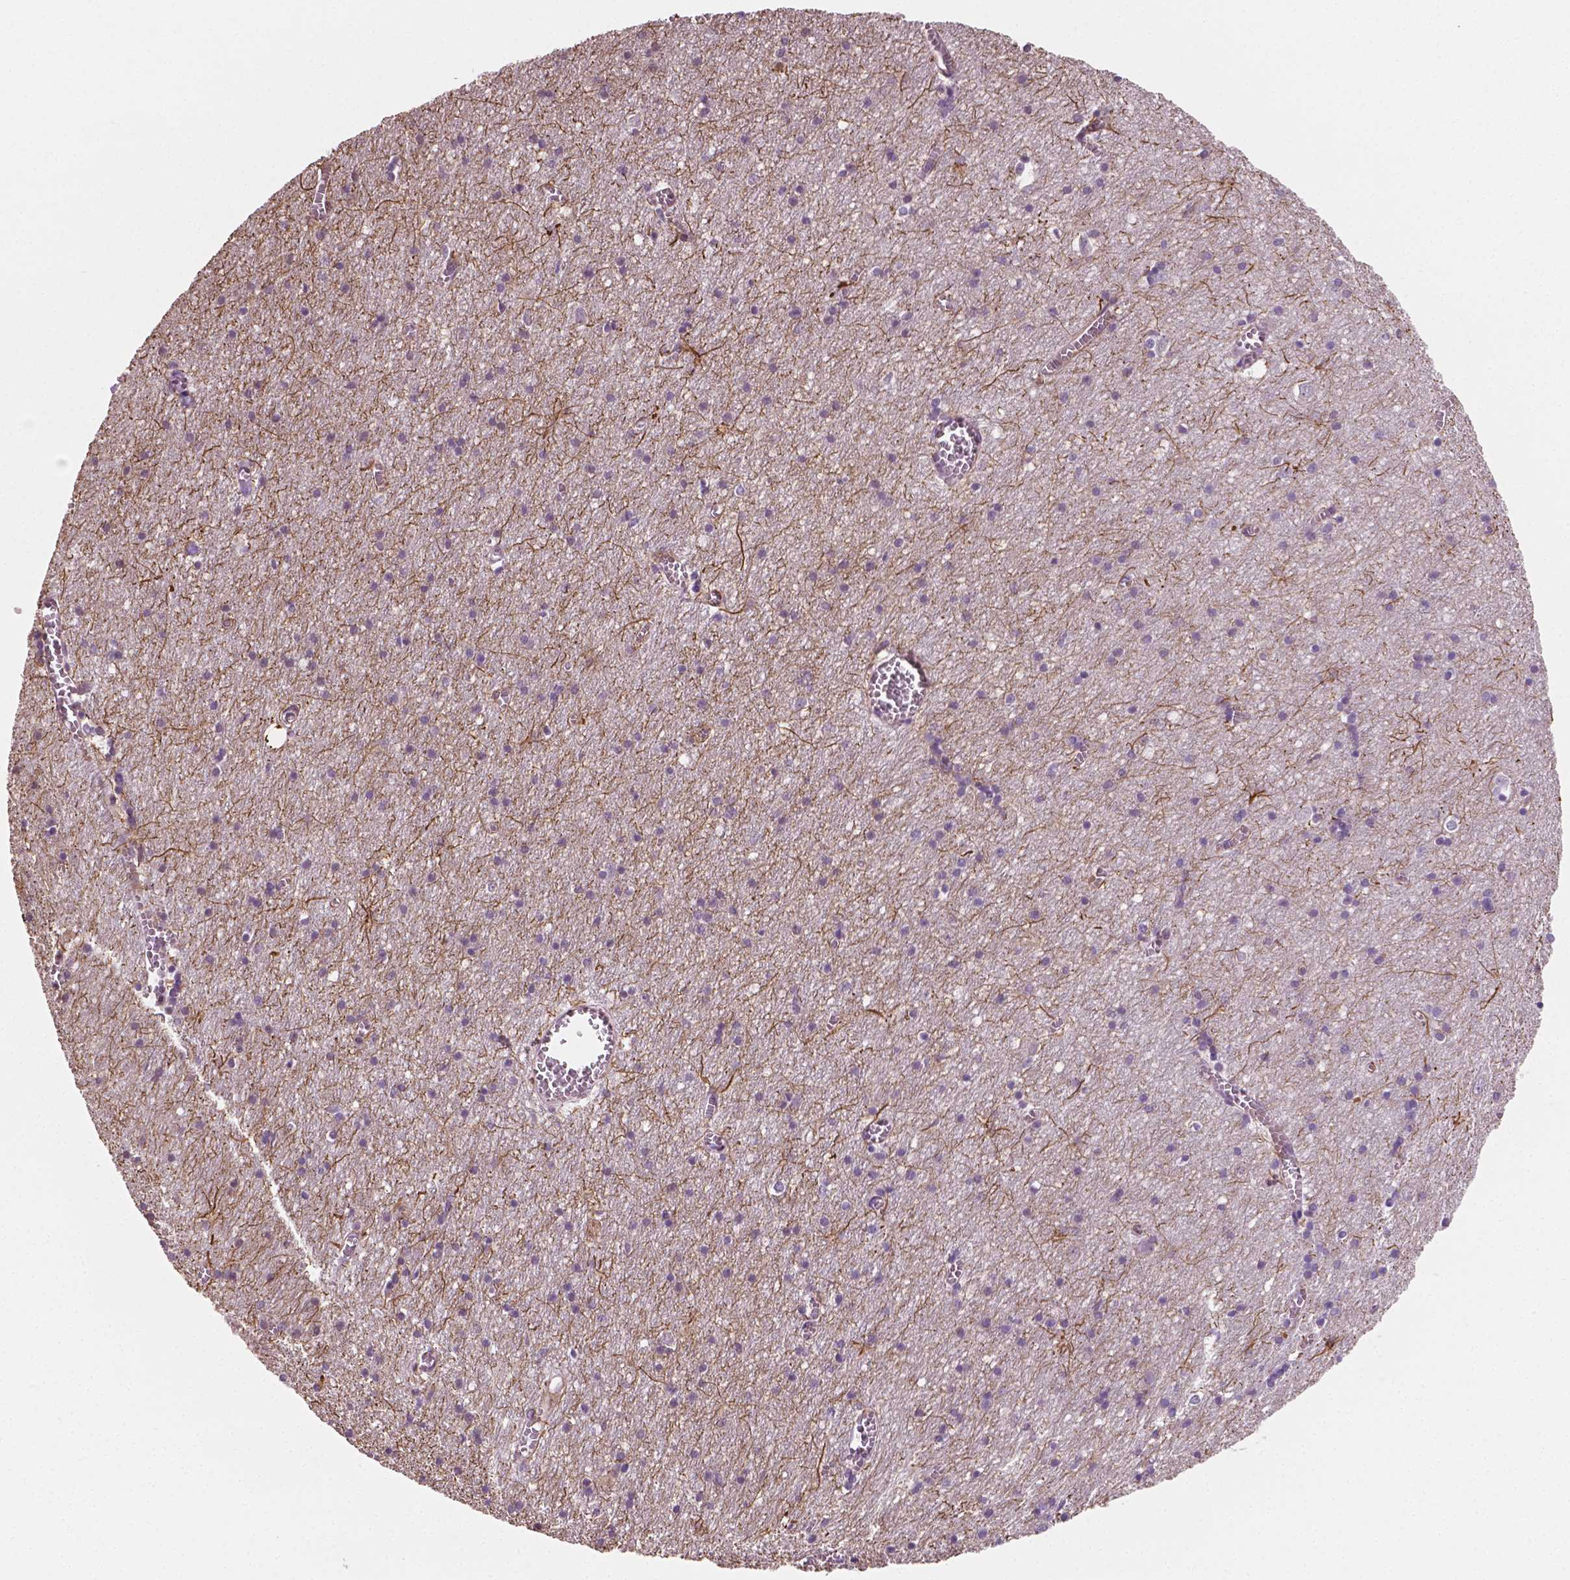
{"staining": {"intensity": "weak", "quantity": "<25%", "location": "cytoplasmic/membranous"}, "tissue": "cerebral cortex", "cell_type": "Endothelial cells", "image_type": "normal", "snomed": [{"axis": "morphology", "description": "Normal tissue, NOS"}, {"axis": "topography", "description": "Cerebral cortex"}], "caption": "This is a photomicrograph of immunohistochemistry (IHC) staining of normal cerebral cortex, which shows no positivity in endothelial cells.", "gene": "PTX3", "patient": {"sex": "male", "age": 70}}